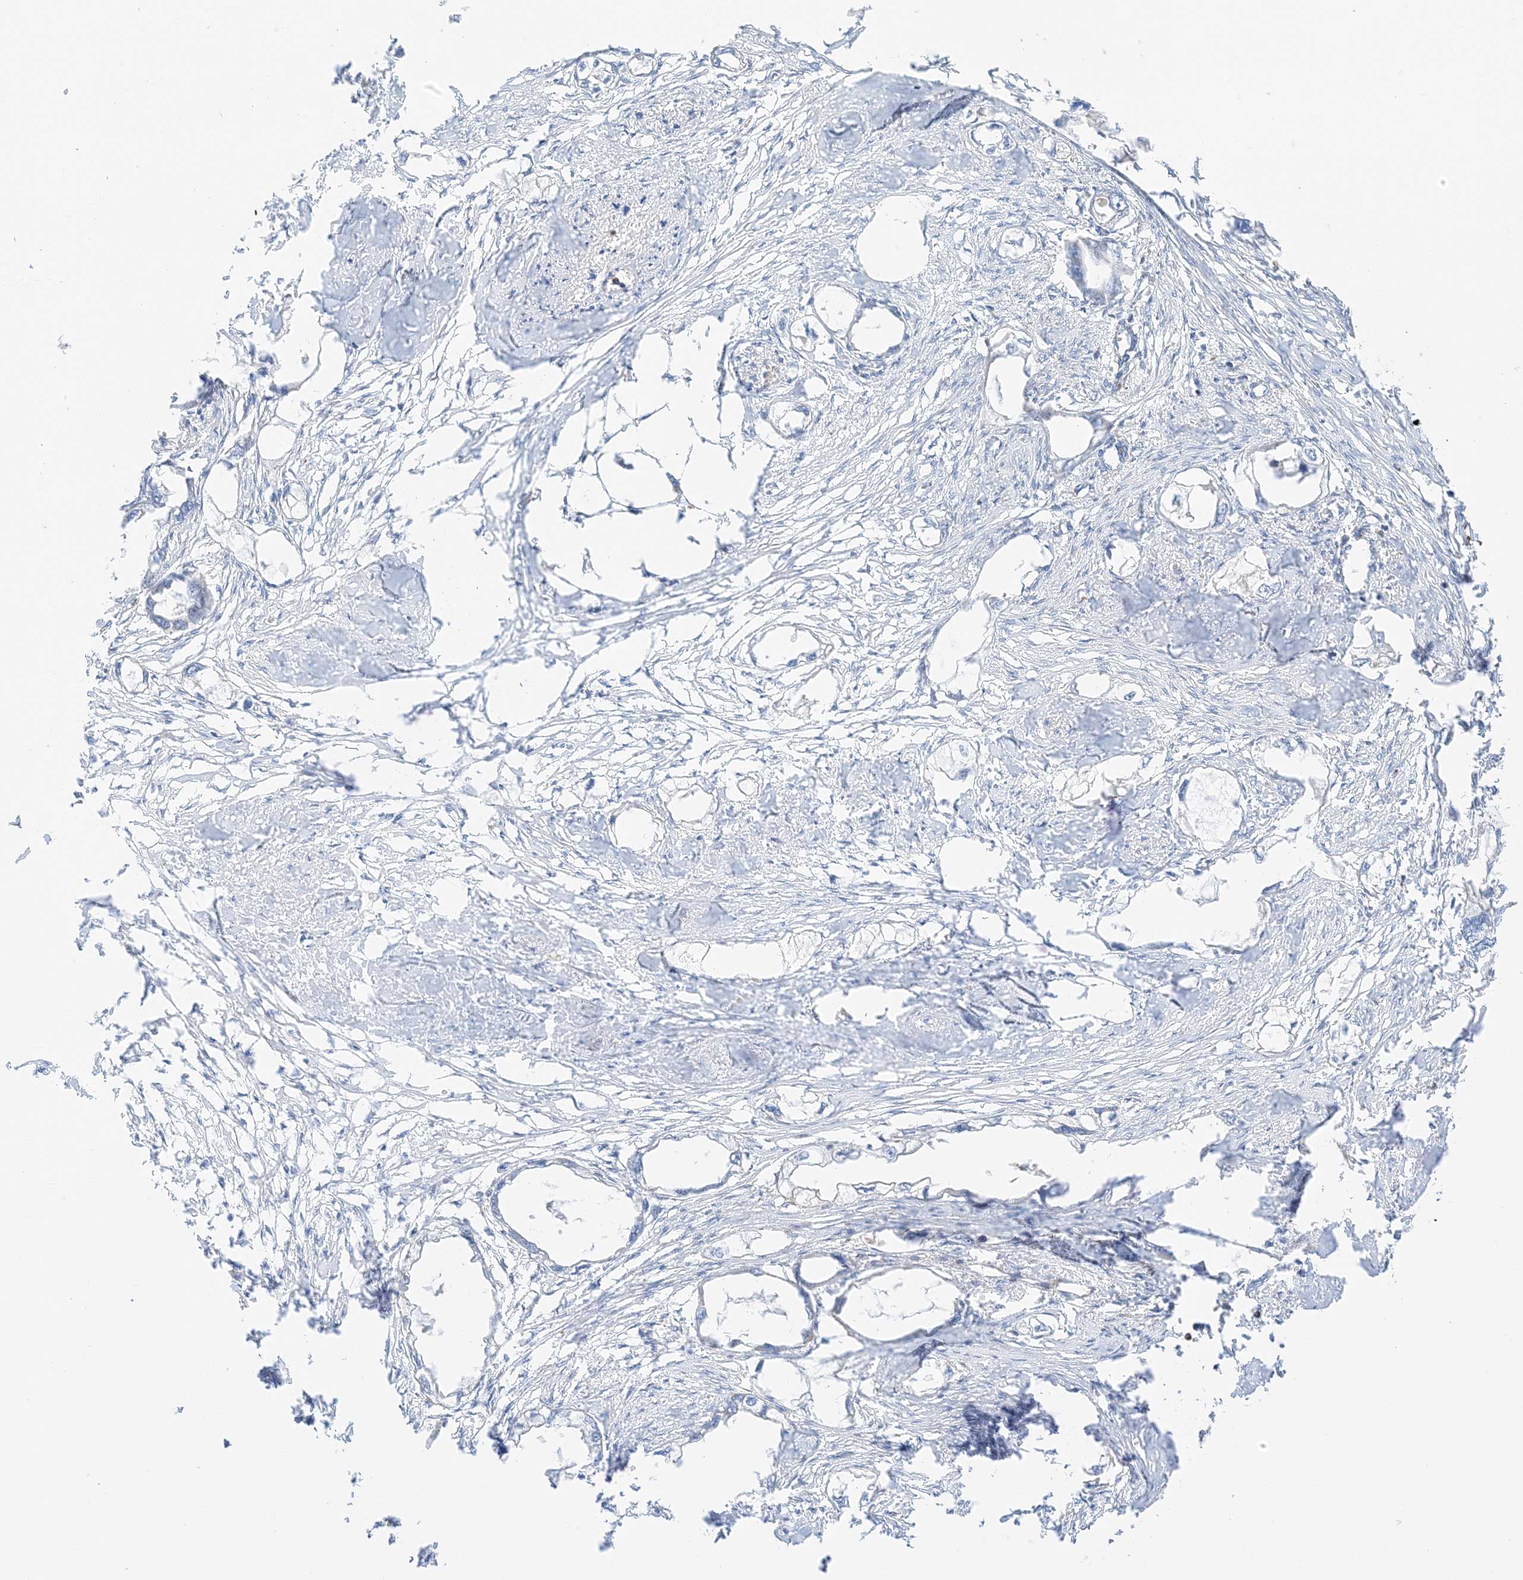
{"staining": {"intensity": "negative", "quantity": "none", "location": "none"}, "tissue": "endometrial cancer", "cell_type": "Tumor cells", "image_type": "cancer", "snomed": [{"axis": "morphology", "description": "Adenocarcinoma, NOS"}, {"axis": "morphology", "description": "Adenocarcinoma, metastatic, NOS"}, {"axis": "topography", "description": "Adipose tissue"}, {"axis": "topography", "description": "Endometrium"}], "caption": "DAB immunohistochemical staining of human metastatic adenocarcinoma (endometrial) displays no significant positivity in tumor cells. The staining is performed using DAB (3,3'-diaminobenzidine) brown chromogen with nuclei counter-stained in using hematoxylin.", "gene": "CAPN13", "patient": {"sex": "female", "age": 67}}